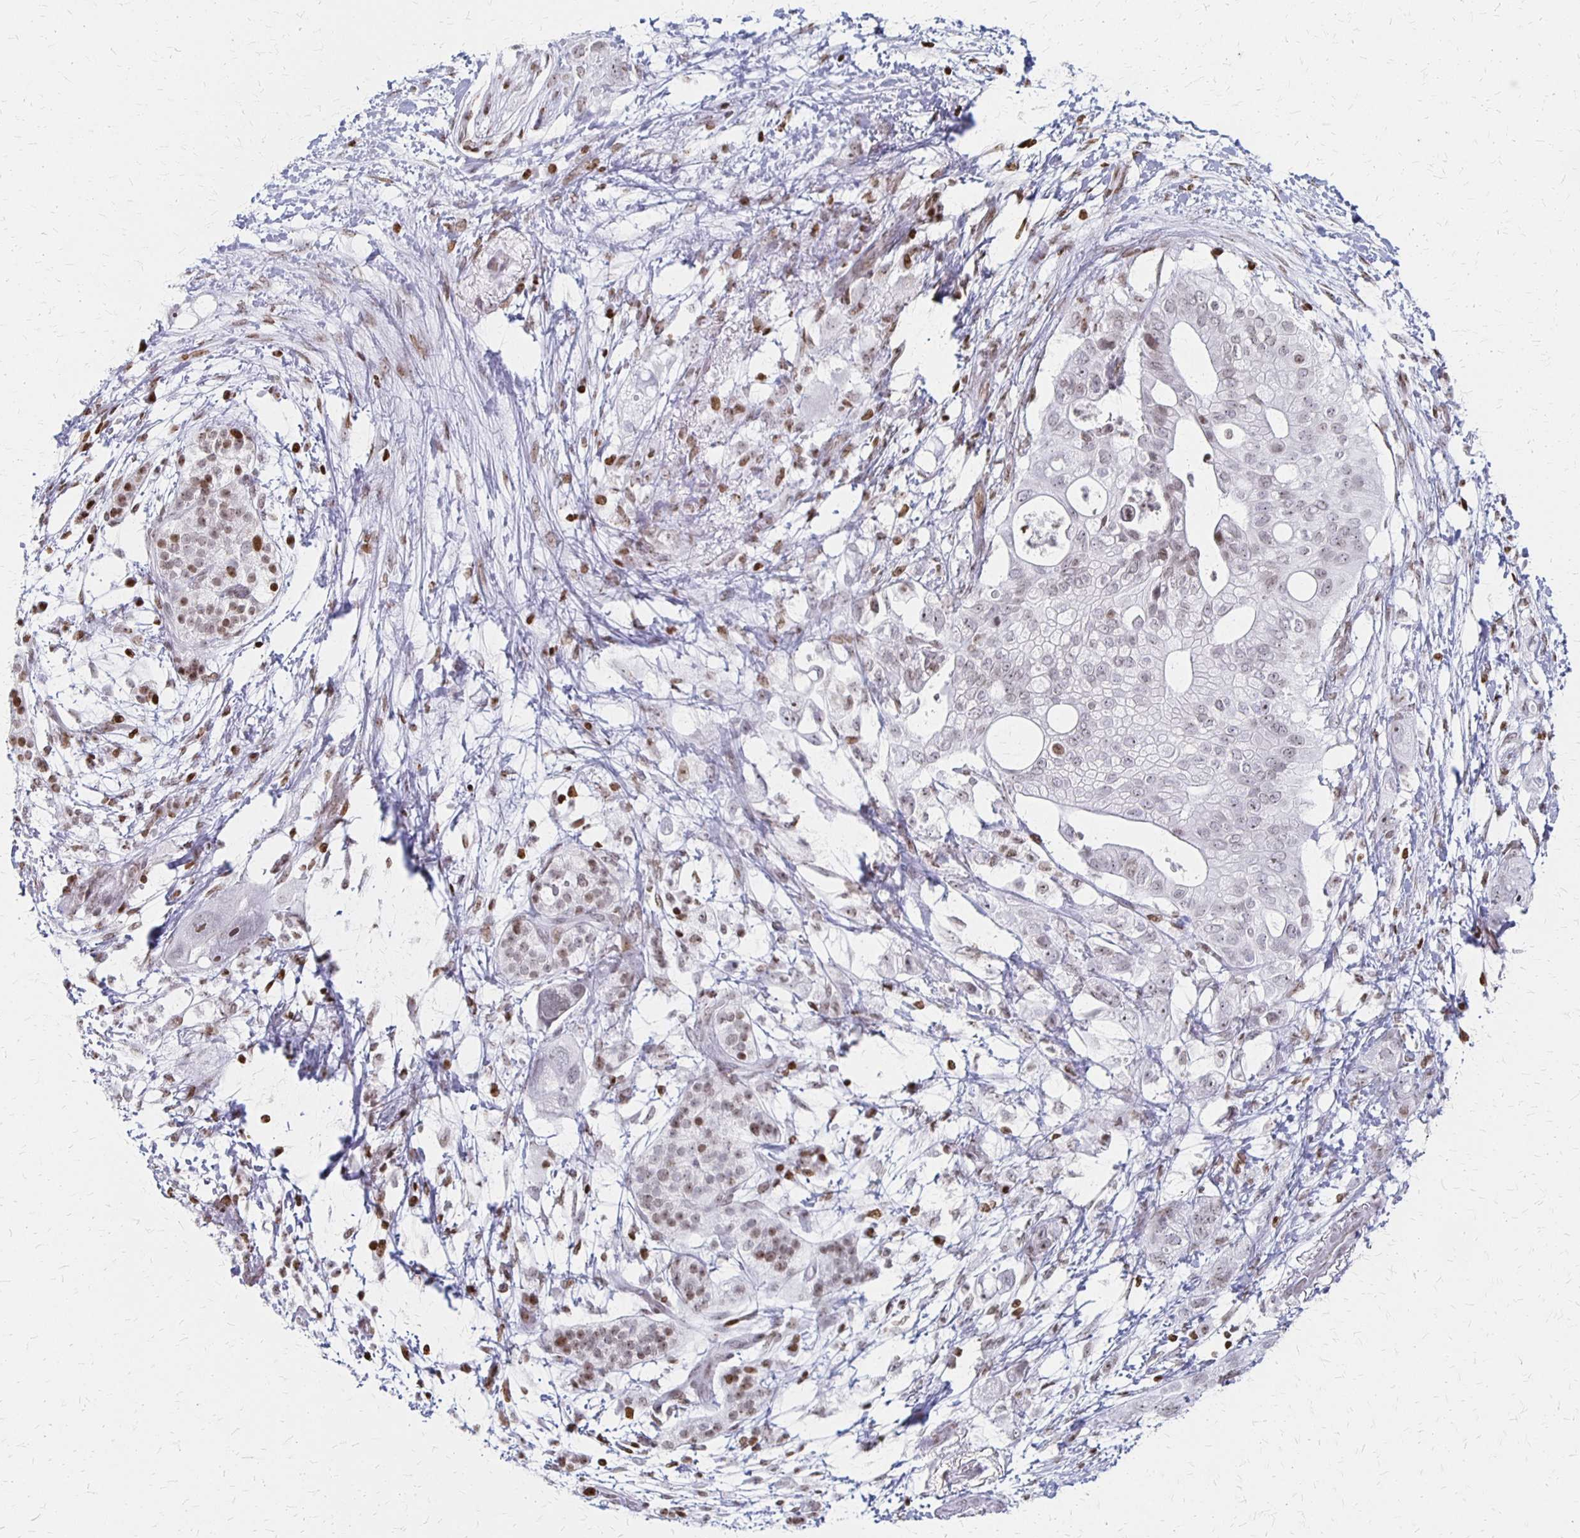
{"staining": {"intensity": "weak", "quantity": "25%-75%", "location": "nuclear"}, "tissue": "pancreatic cancer", "cell_type": "Tumor cells", "image_type": "cancer", "snomed": [{"axis": "morphology", "description": "Adenocarcinoma, NOS"}, {"axis": "topography", "description": "Pancreas"}], "caption": "Pancreatic cancer tissue reveals weak nuclear expression in about 25%-75% of tumor cells, visualized by immunohistochemistry.", "gene": "ZNF280C", "patient": {"sex": "female", "age": 72}}